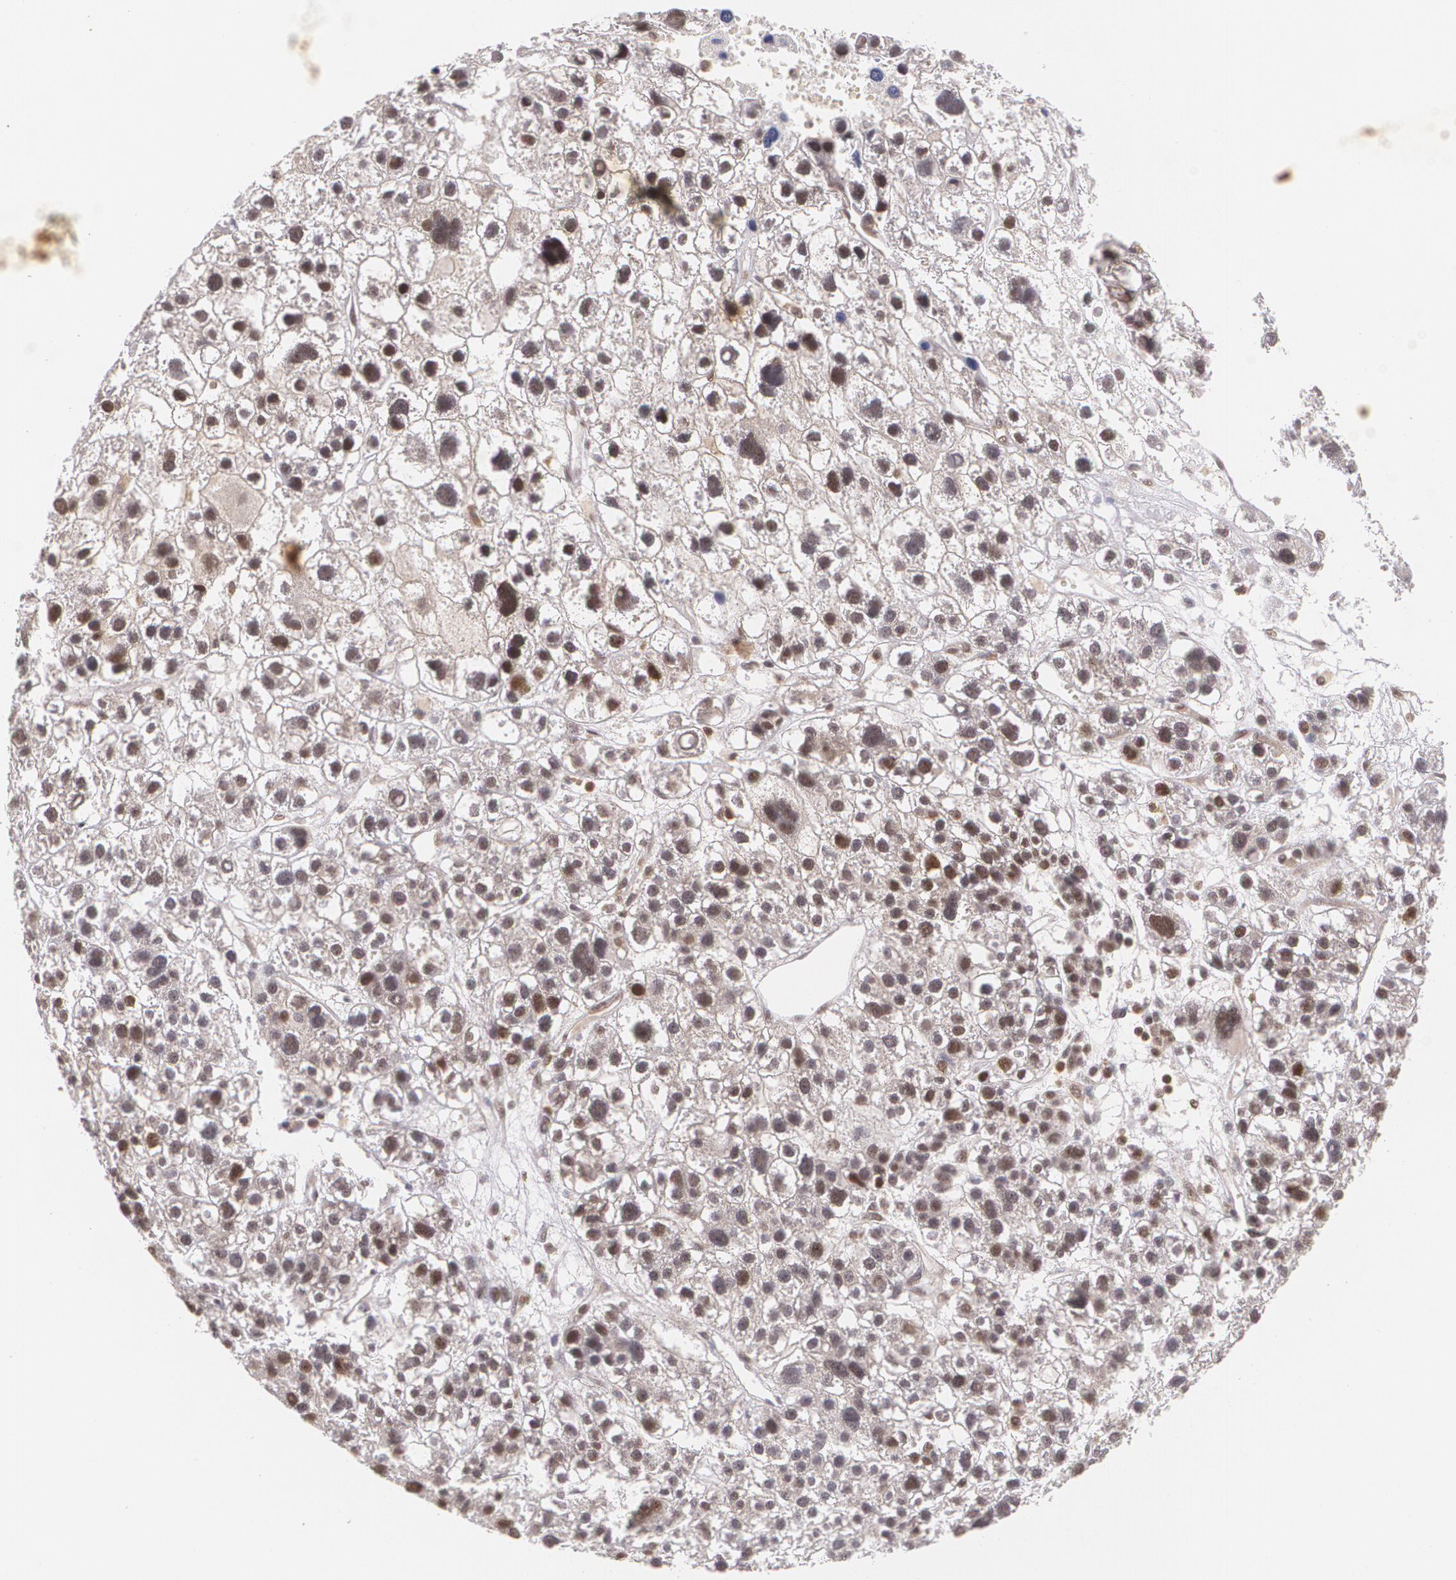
{"staining": {"intensity": "moderate", "quantity": "25%-75%", "location": "nuclear"}, "tissue": "liver cancer", "cell_type": "Tumor cells", "image_type": "cancer", "snomed": [{"axis": "morphology", "description": "Carcinoma, Hepatocellular, NOS"}, {"axis": "topography", "description": "Liver"}], "caption": "Approximately 25%-75% of tumor cells in human liver cancer reveal moderate nuclear protein positivity as visualized by brown immunohistochemical staining.", "gene": "CUL2", "patient": {"sex": "female", "age": 85}}